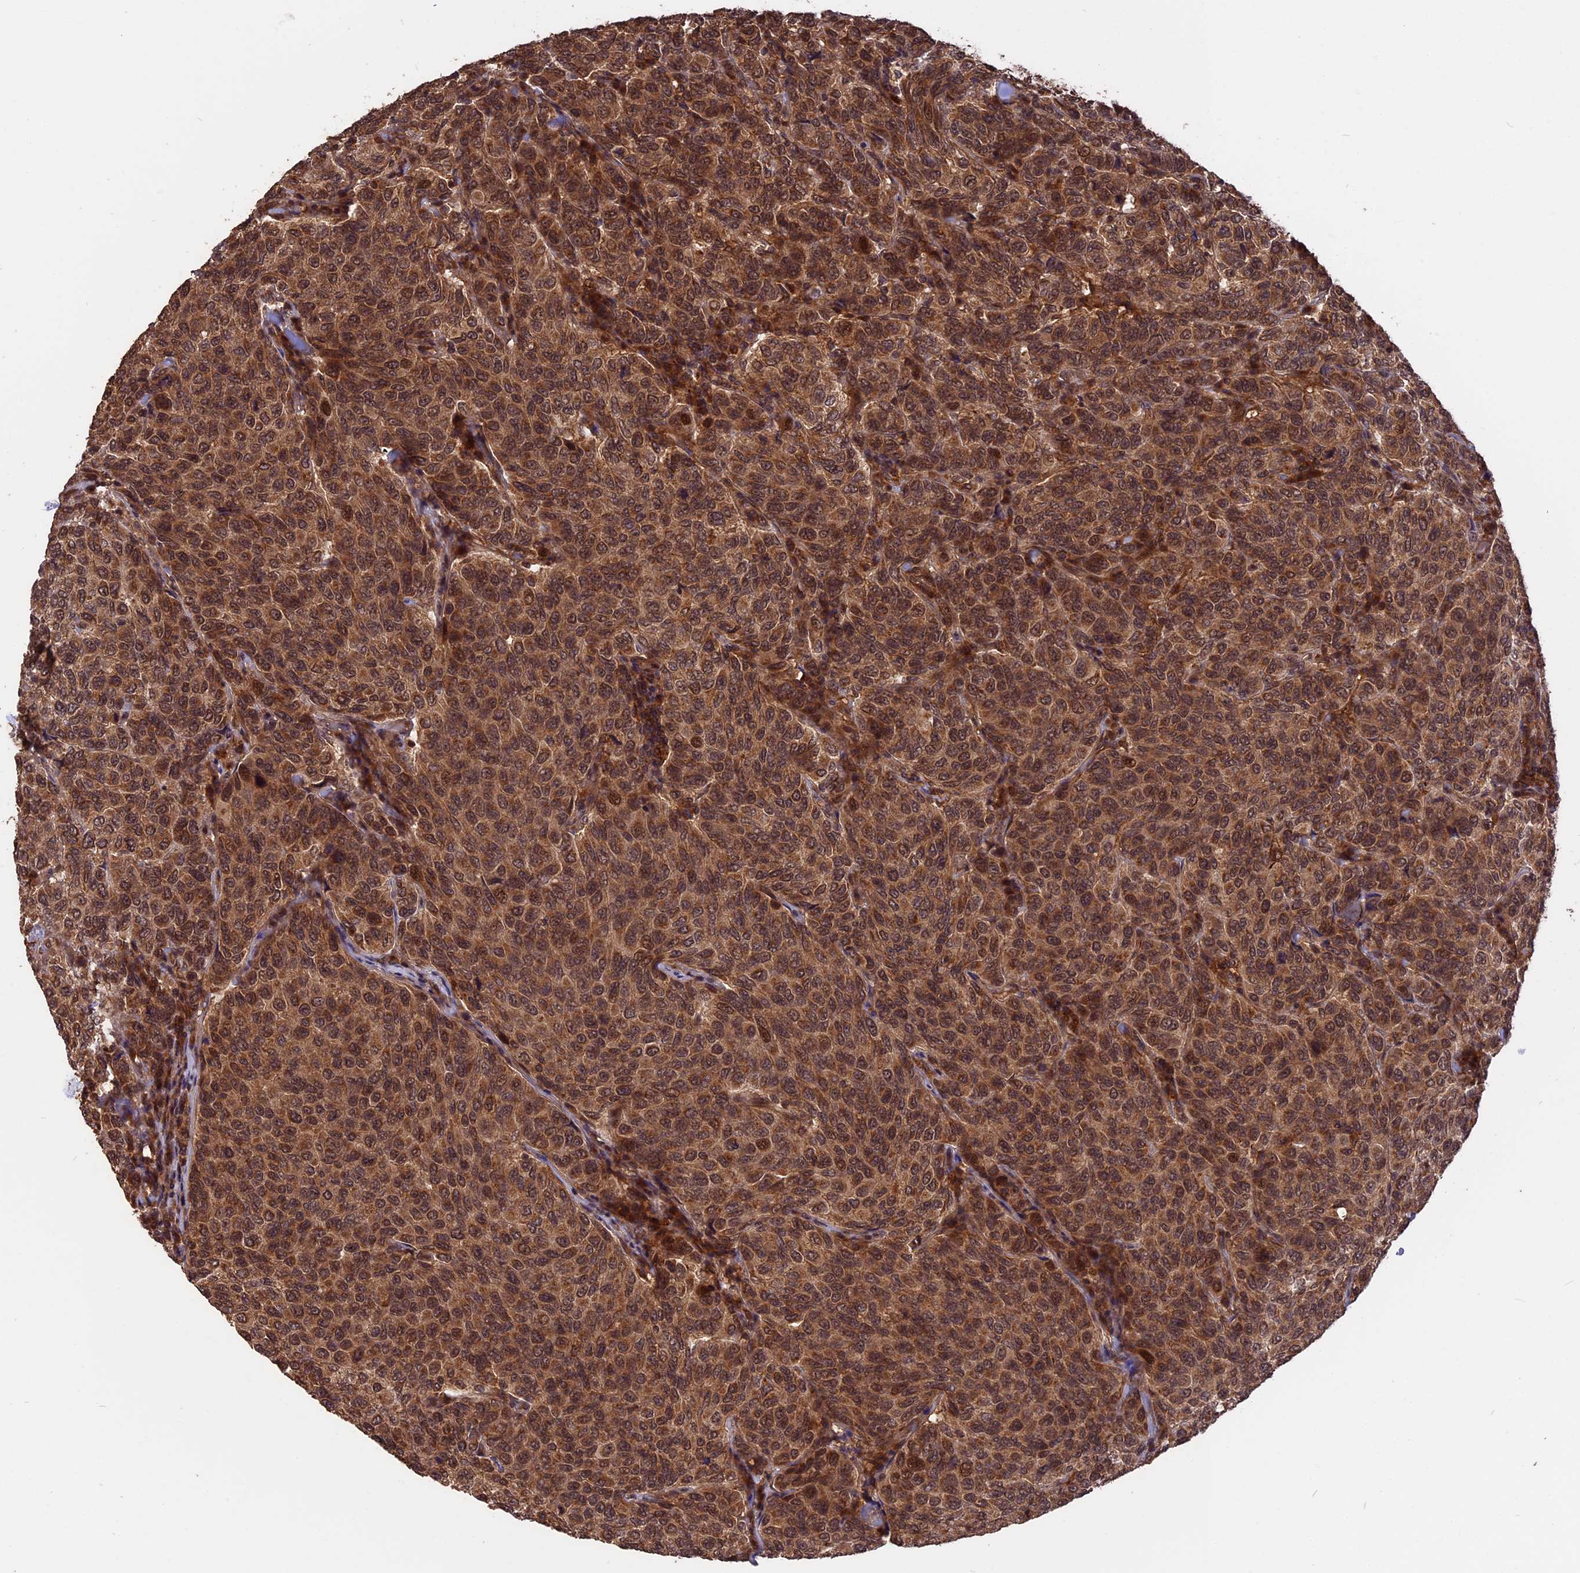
{"staining": {"intensity": "strong", "quantity": ">75%", "location": "cytoplasmic/membranous,nuclear"}, "tissue": "breast cancer", "cell_type": "Tumor cells", "image_type": "cancer", "snomed": [{"axis": "morphology", "description": "Duct carcinoma"}, {"axis": "topography", "description": "Breast"}], "caption": "Human breast cancer (intraductal carcinoma) stained for a protein (brown) demonstrates strong cytoplasmic/membranous and nuclear positive staining in approximately >75% of tumor cells.", "gene": "ESCO1", "patient": {"sex": "female", "age": 55}}